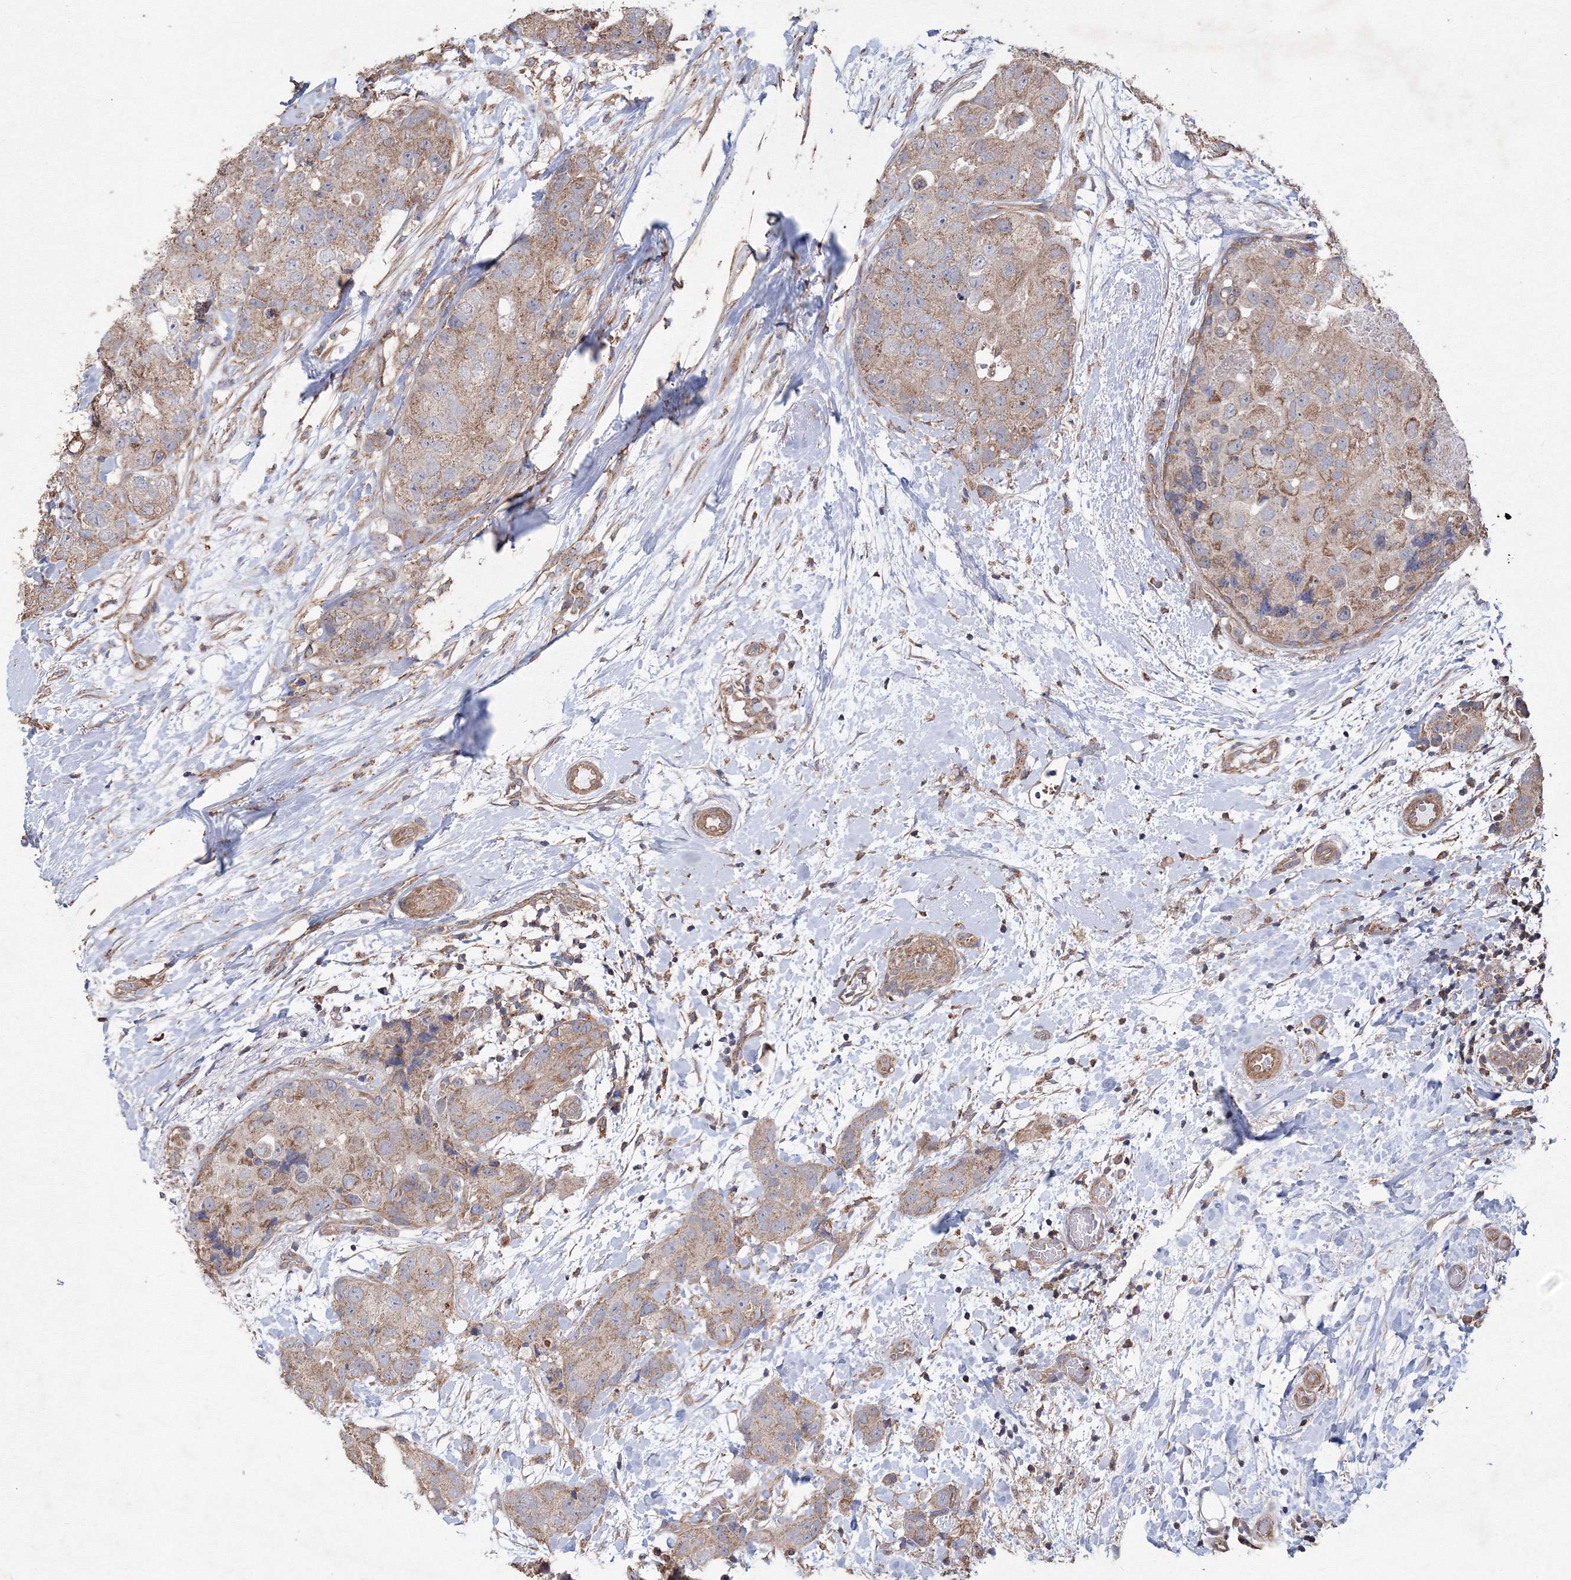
{"staining": {"intensity": "weak", "quantity": "25%-75%", "location": "cytoplasmic/membranous"}, "tissue": "breast cancer", "cell_type": "Tumor cells", "image_type": "cancer", "snomed": [{"axis": "morphology", "description": "Duct carcinoma"}, {"axis": "topography", "description": "Breast"}], "caption": "The image demonstrates staining of breast invasive ductal carcinoma, revealing weak cytoplasmic/membranous protein positivity (brown color) within tumor cells.", "gene": "TMEM139", "patient": {"sex": "female", "age": 62}}